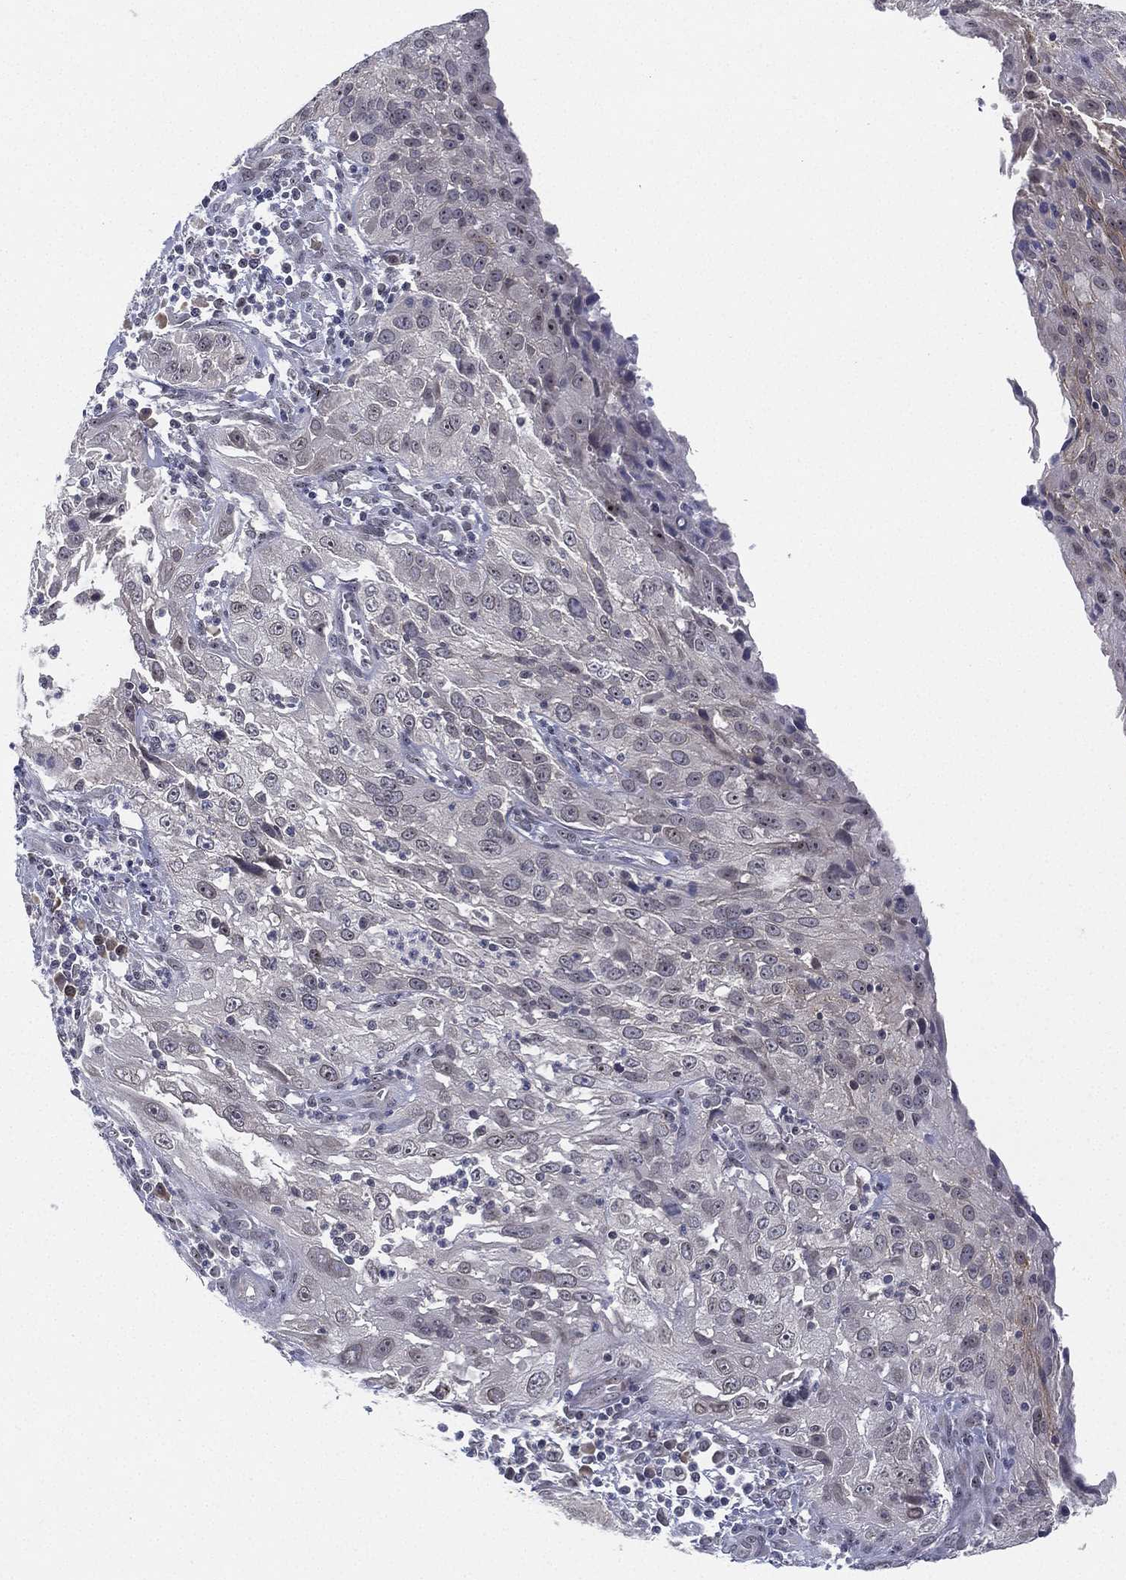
{"staining": {"intensity": "negative", "quantity": "none", "location": "none"}, "tissue": "cervical cancer", "cell_type": "Tumor cells", "image_type": "cancer", "snomed": [{"axis": "morphology", "description": "Squamous cell carcinoma, NOS"}, {"axis": "topography", "description": "Cervix"}], "caption": "Immunohistochemistry (IHC) micrograph of human squamous cell carcinoma (cervical) stained for a protein (brown), which shows no expression in tumor cells.", "gene": "MS4A8", "patient": {"sex": "female", "age": 32}}